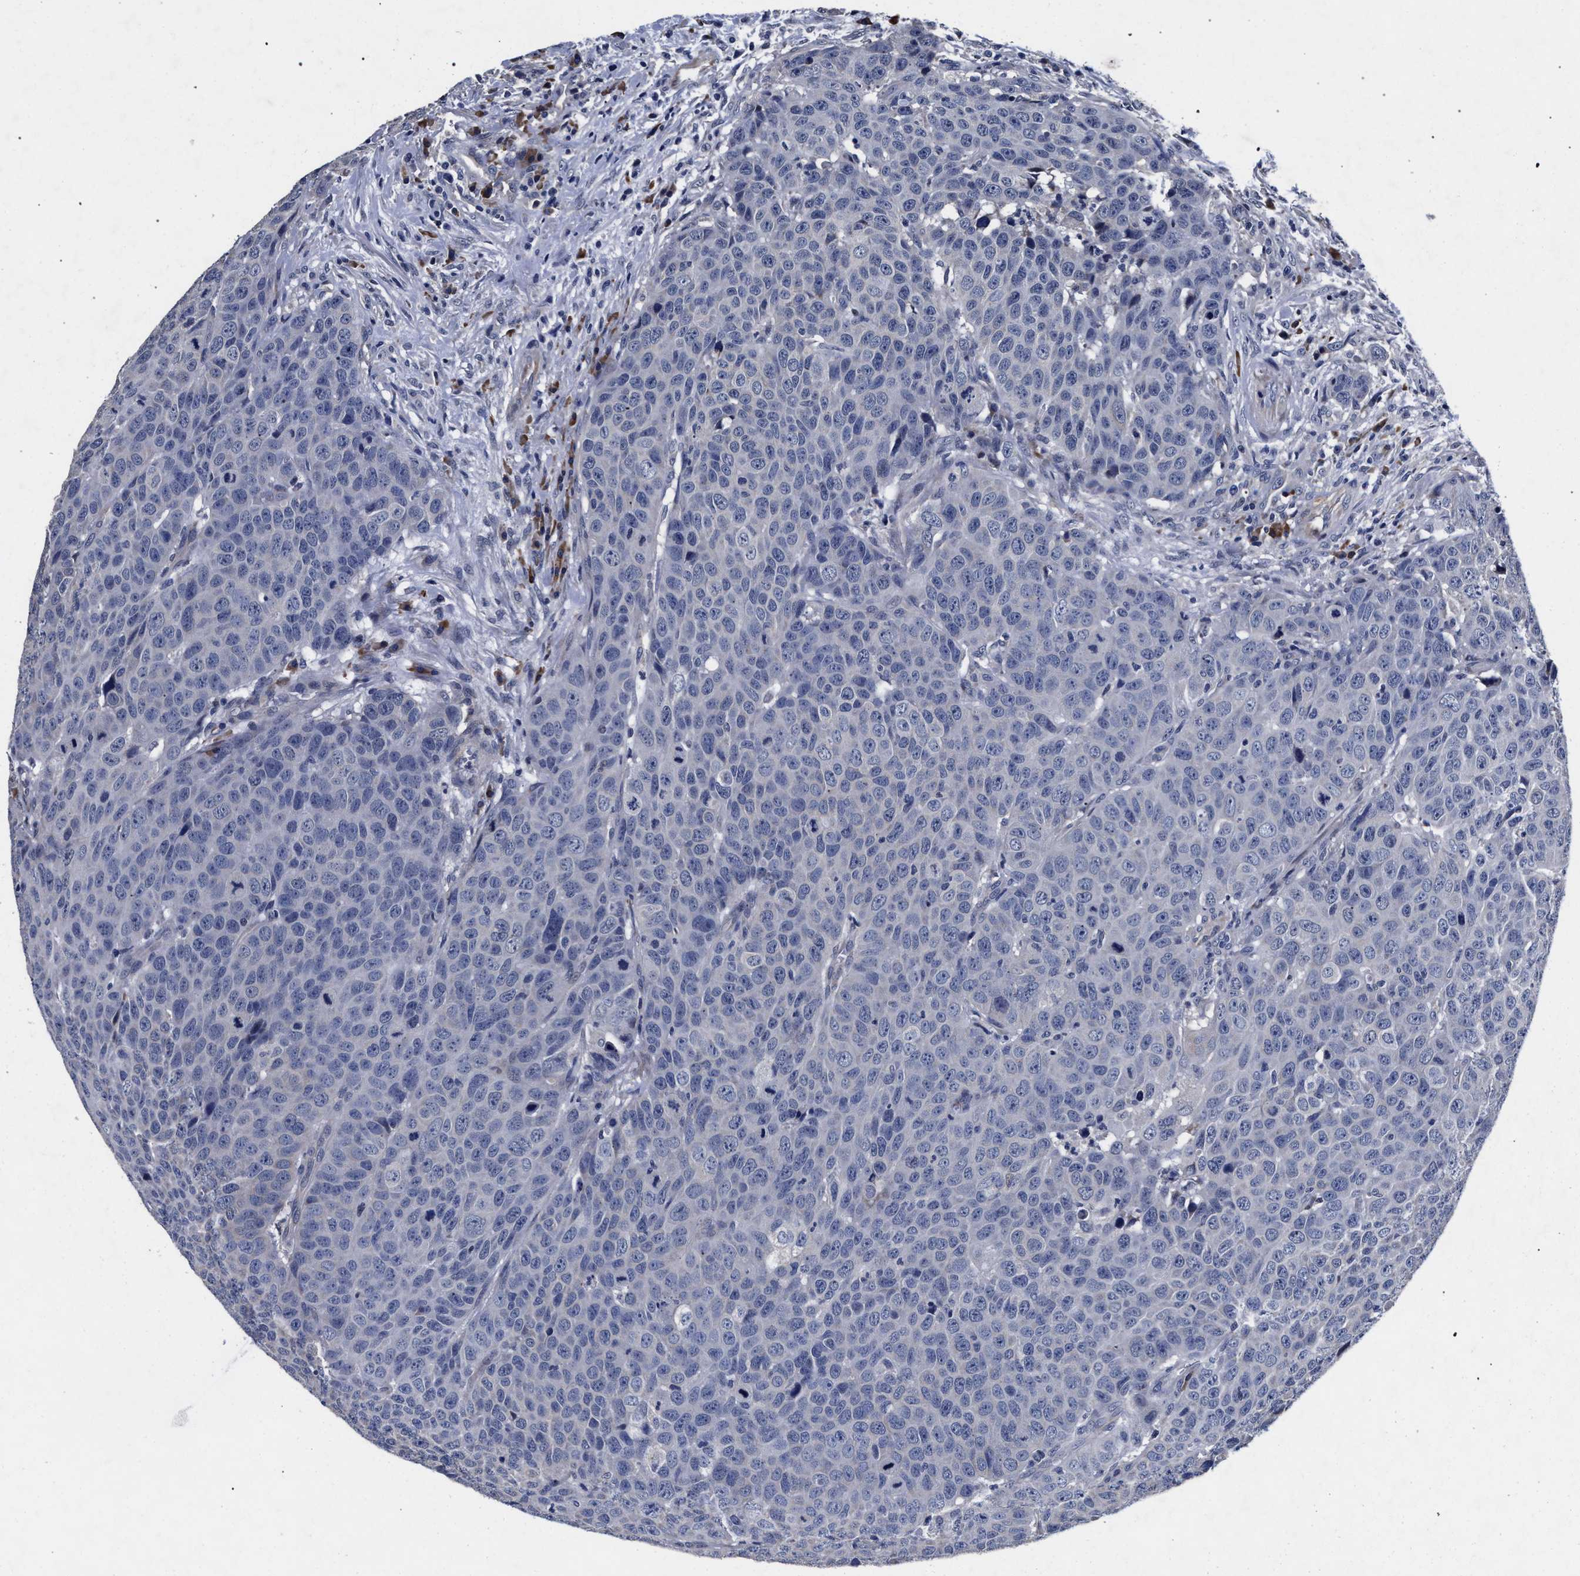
{"staining": {"intensity": "negative", "quantity": "none", "location": "none"}, "tissue": "head and neck cancer", "cell_type": "Tumor cells", "image_type": "cancer", "snomed": [{"axis": "morphology", "description": "Squamous cell carcinoma, NOS"}, {"axis": "topography", "description": "Head-Neck"}], "caption": "Head and neck squamous cell carcinoma was stained to show a protein in brown. There is no significant staining in tumor cells. (DAB IHC with hematoxylin counter stain).", "gene": "CFAP95", "patient": {"sex": "male", "age": 66}}